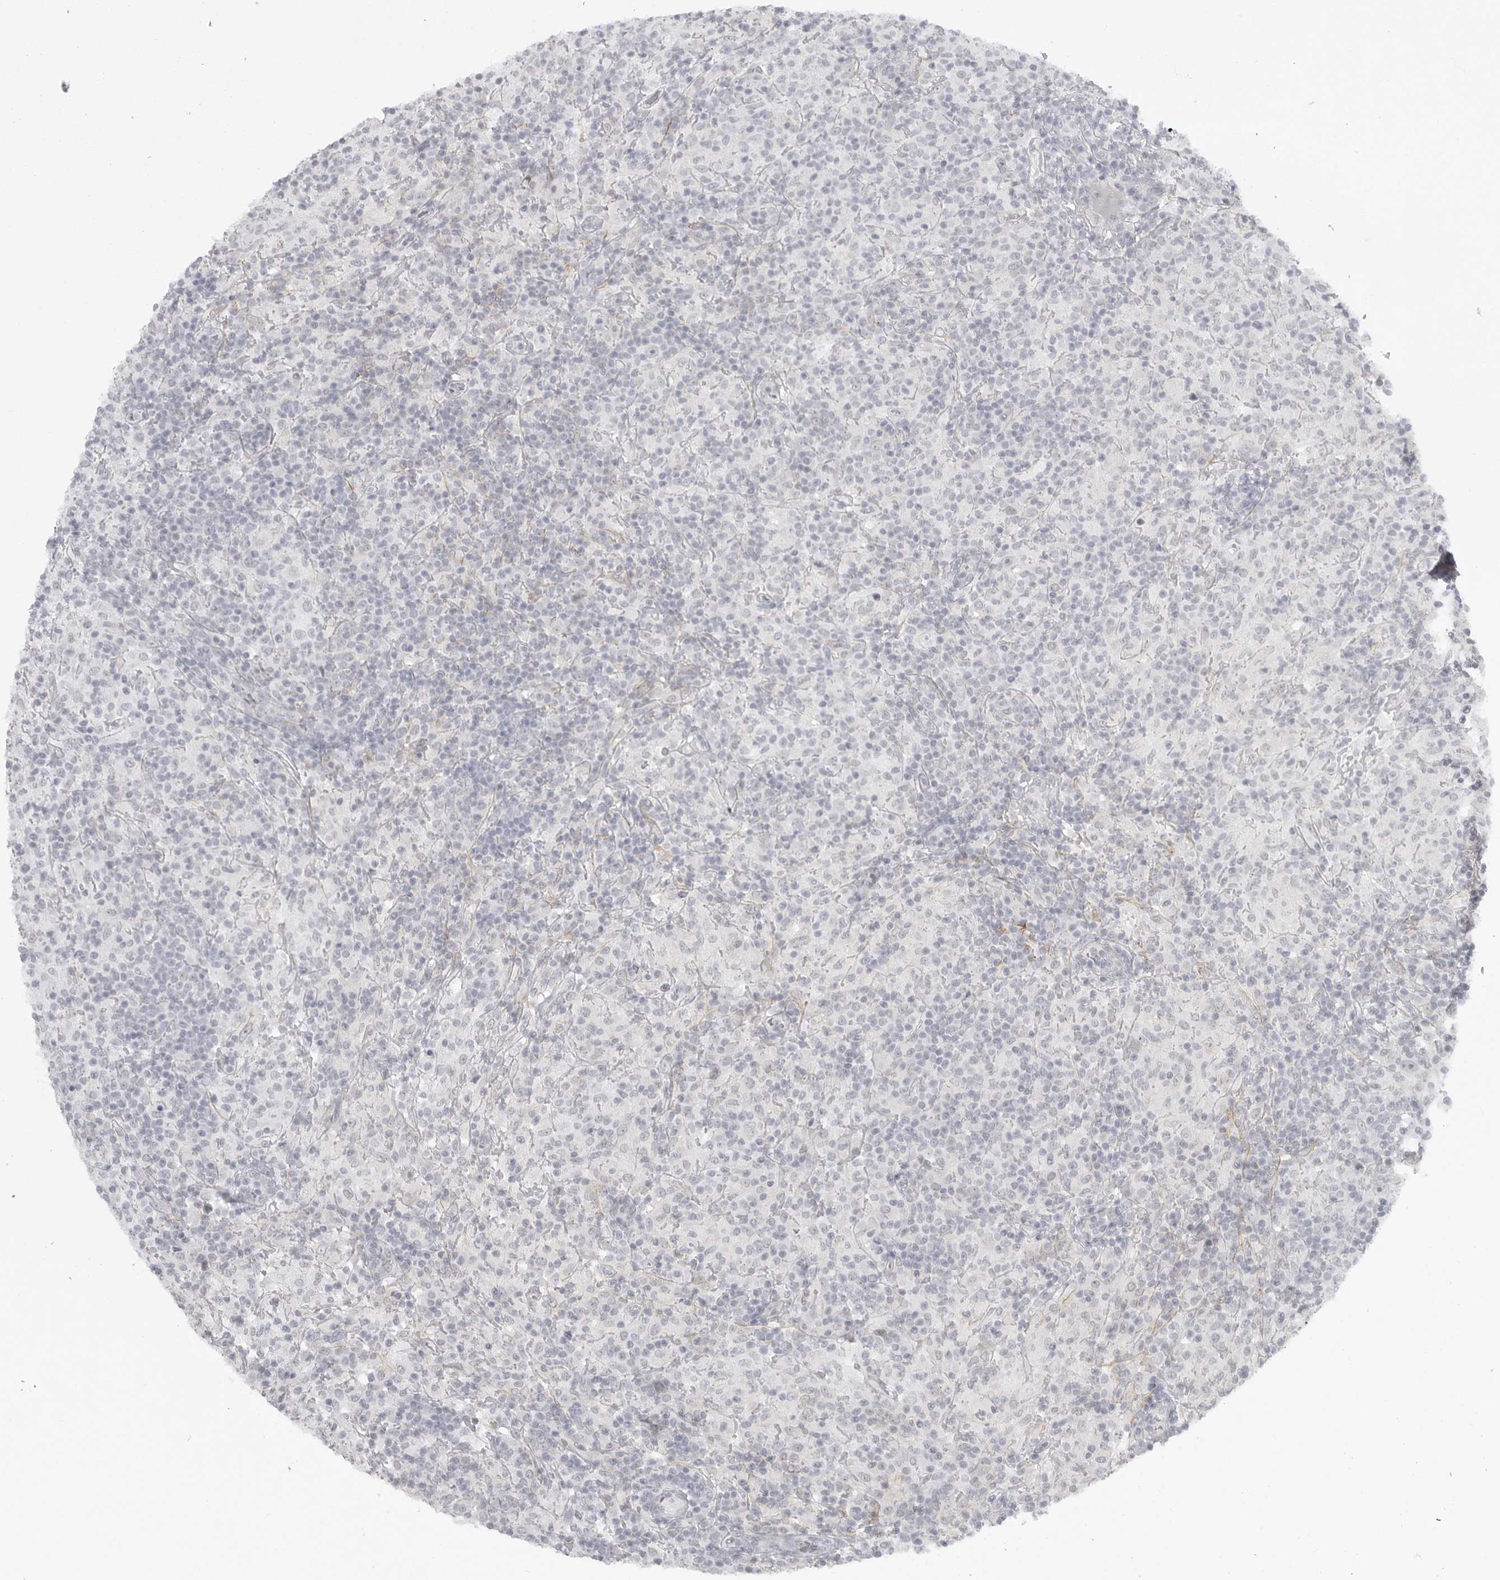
{"staining": {"intensity": "negative", "quantity": "none", "location": "none"}, "tissue": "lymphoma", "cell_type": "Tumor cells", "image_type": "cancer", "snomed": [{"axis": "morphology", "description": "Hodgkin's disease, NOS"}, {"axis": "topography", "description": "Lymph node"}], "caption": "Immunohistochemistry photomicrograph of Hodgkin's disease stained for a protein (brown), which exhibits no expression in tumor cells. Nuclei are stained in blue.", "gene": "TCTN3", "patient": {"sex": "male", "age": 70}}